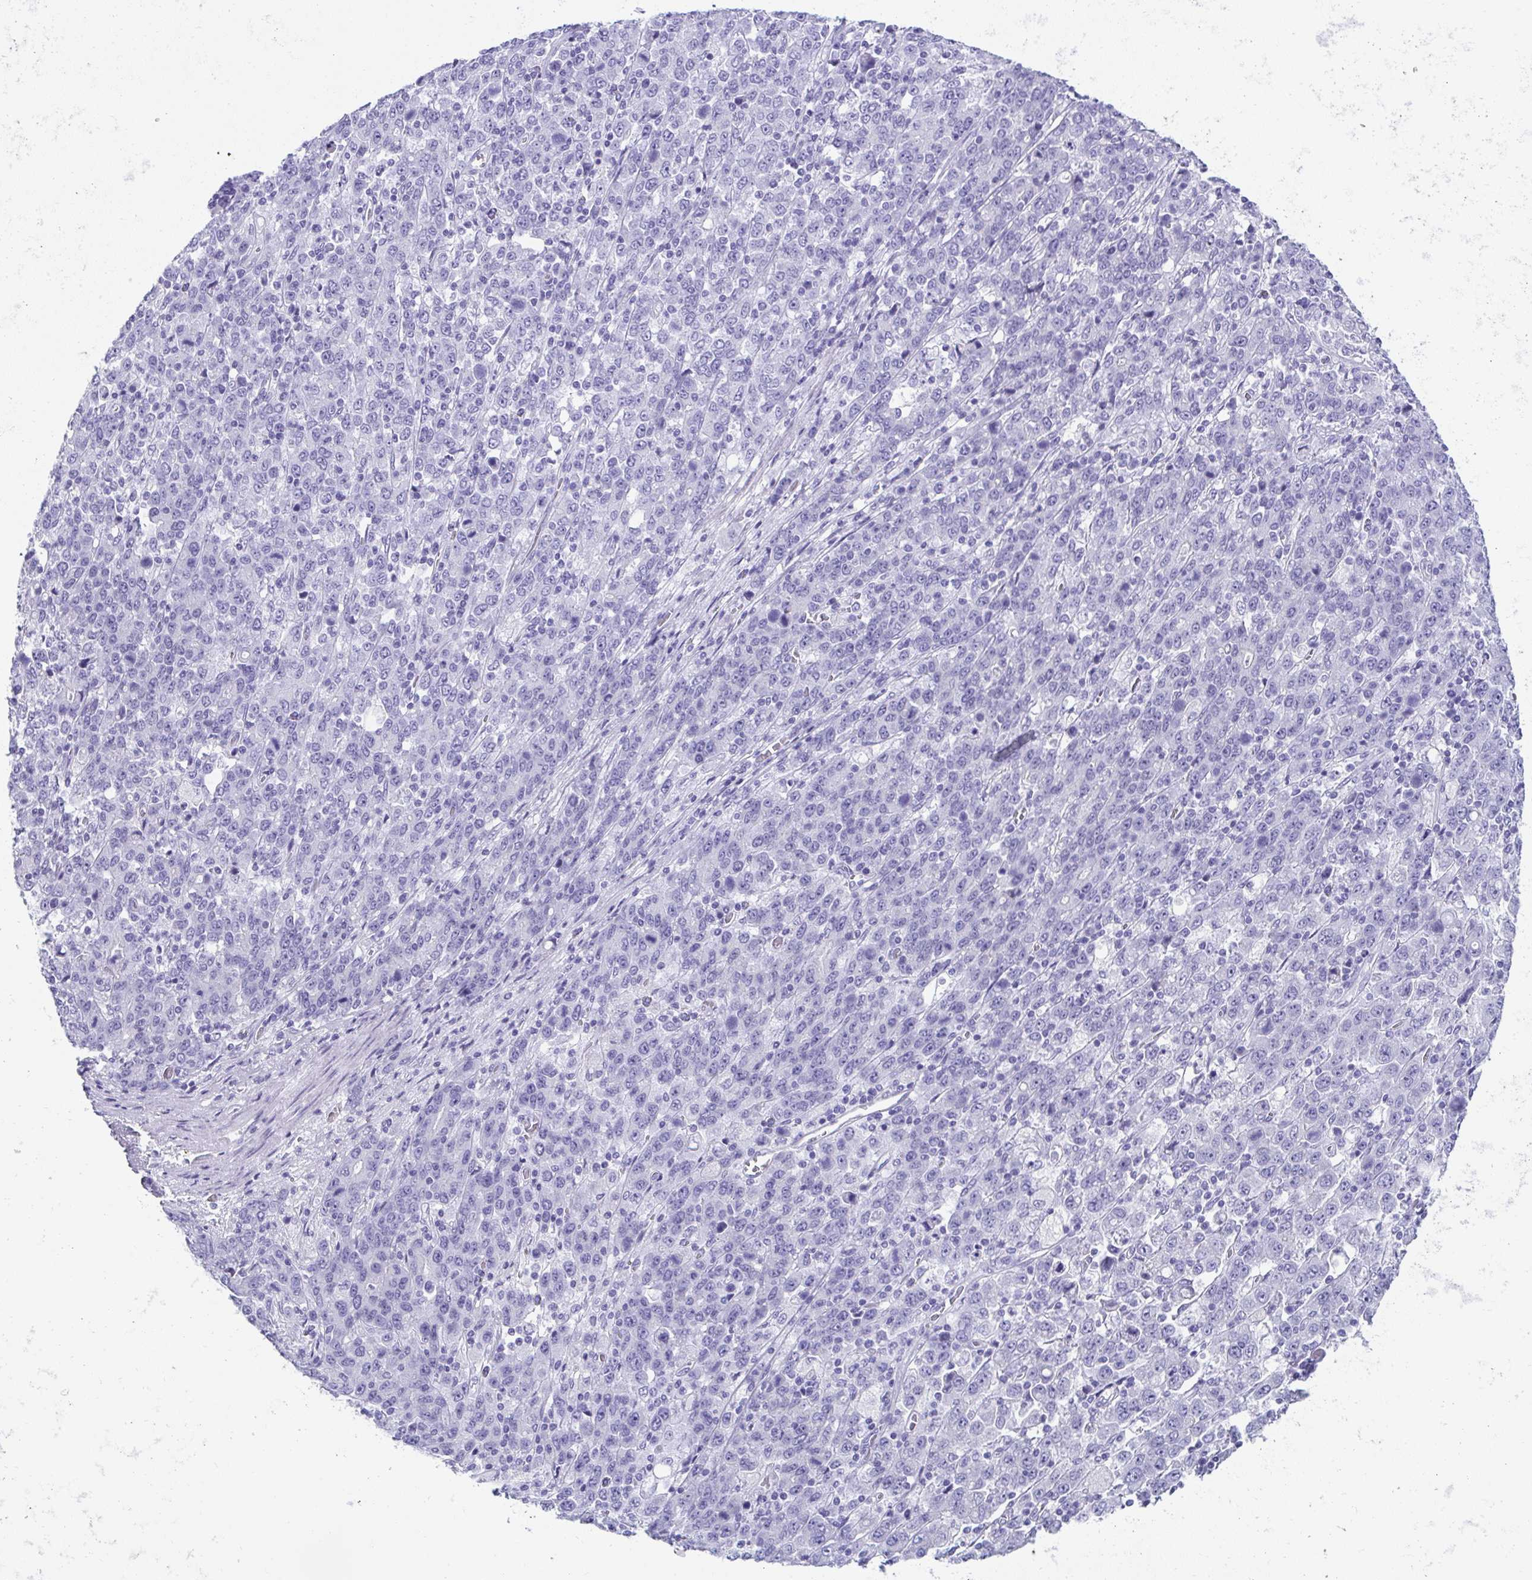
{"staining": {"intensity": "negative", "quantity": "none", "location": "none"}, "tissue": "stomach cancer", "cell_type": "Tumor cells", "image_type": "cancer", "snomed": [{"axis": "morphology", "description": "Adenocarcinoma, NOS"}, {"axis": "topography", "description": "Stomach, upper"}], "caption": "Adenocarcinoma (stomach) stained for a protein using immunohistochemistry reveals no positivity tumor cells.", "gene": "RNF183", "patient": {"sex": "male", "age": 69}}